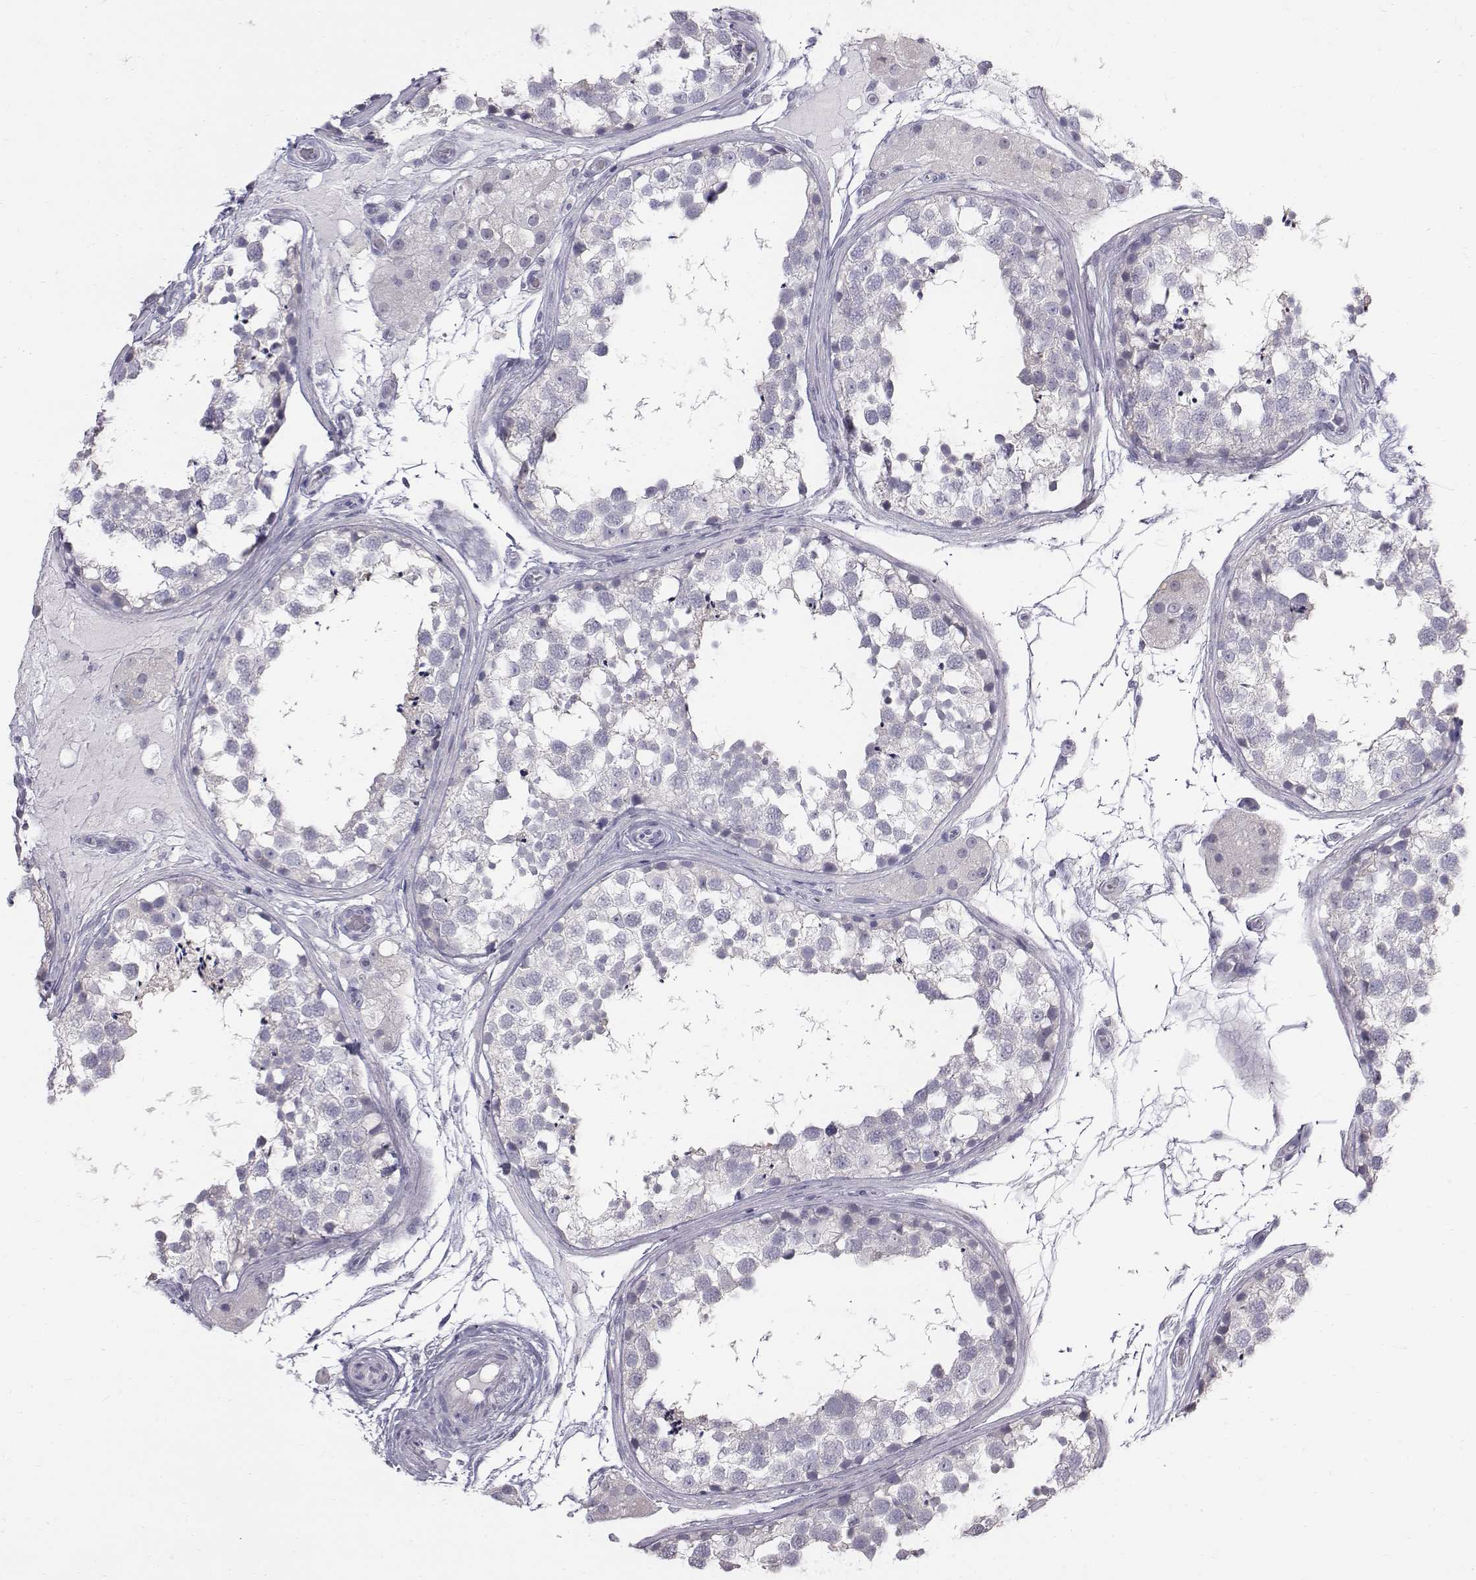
{"staining": {"intensity": "negative", "quantity": "none", "location": "none"}, "tissue": "testis", "cell_type": "Cells in seminiferous ducts", "image_type": "normal", "snomed": [{"axis": "morphology", "description": "Normal tissue, NOS"}, {"axis": "morphology", "description": "Seminoma, NOS"}, {"axis": "topography", "description": "Testis"}], "caption": "High power microscopy micrograph of an IHC micrograph of benign testis, revealing no significant staining in cells in seminiferous ducts.", "gene": "C6orf58", "patient": {"sex": "male", "age": 65}}